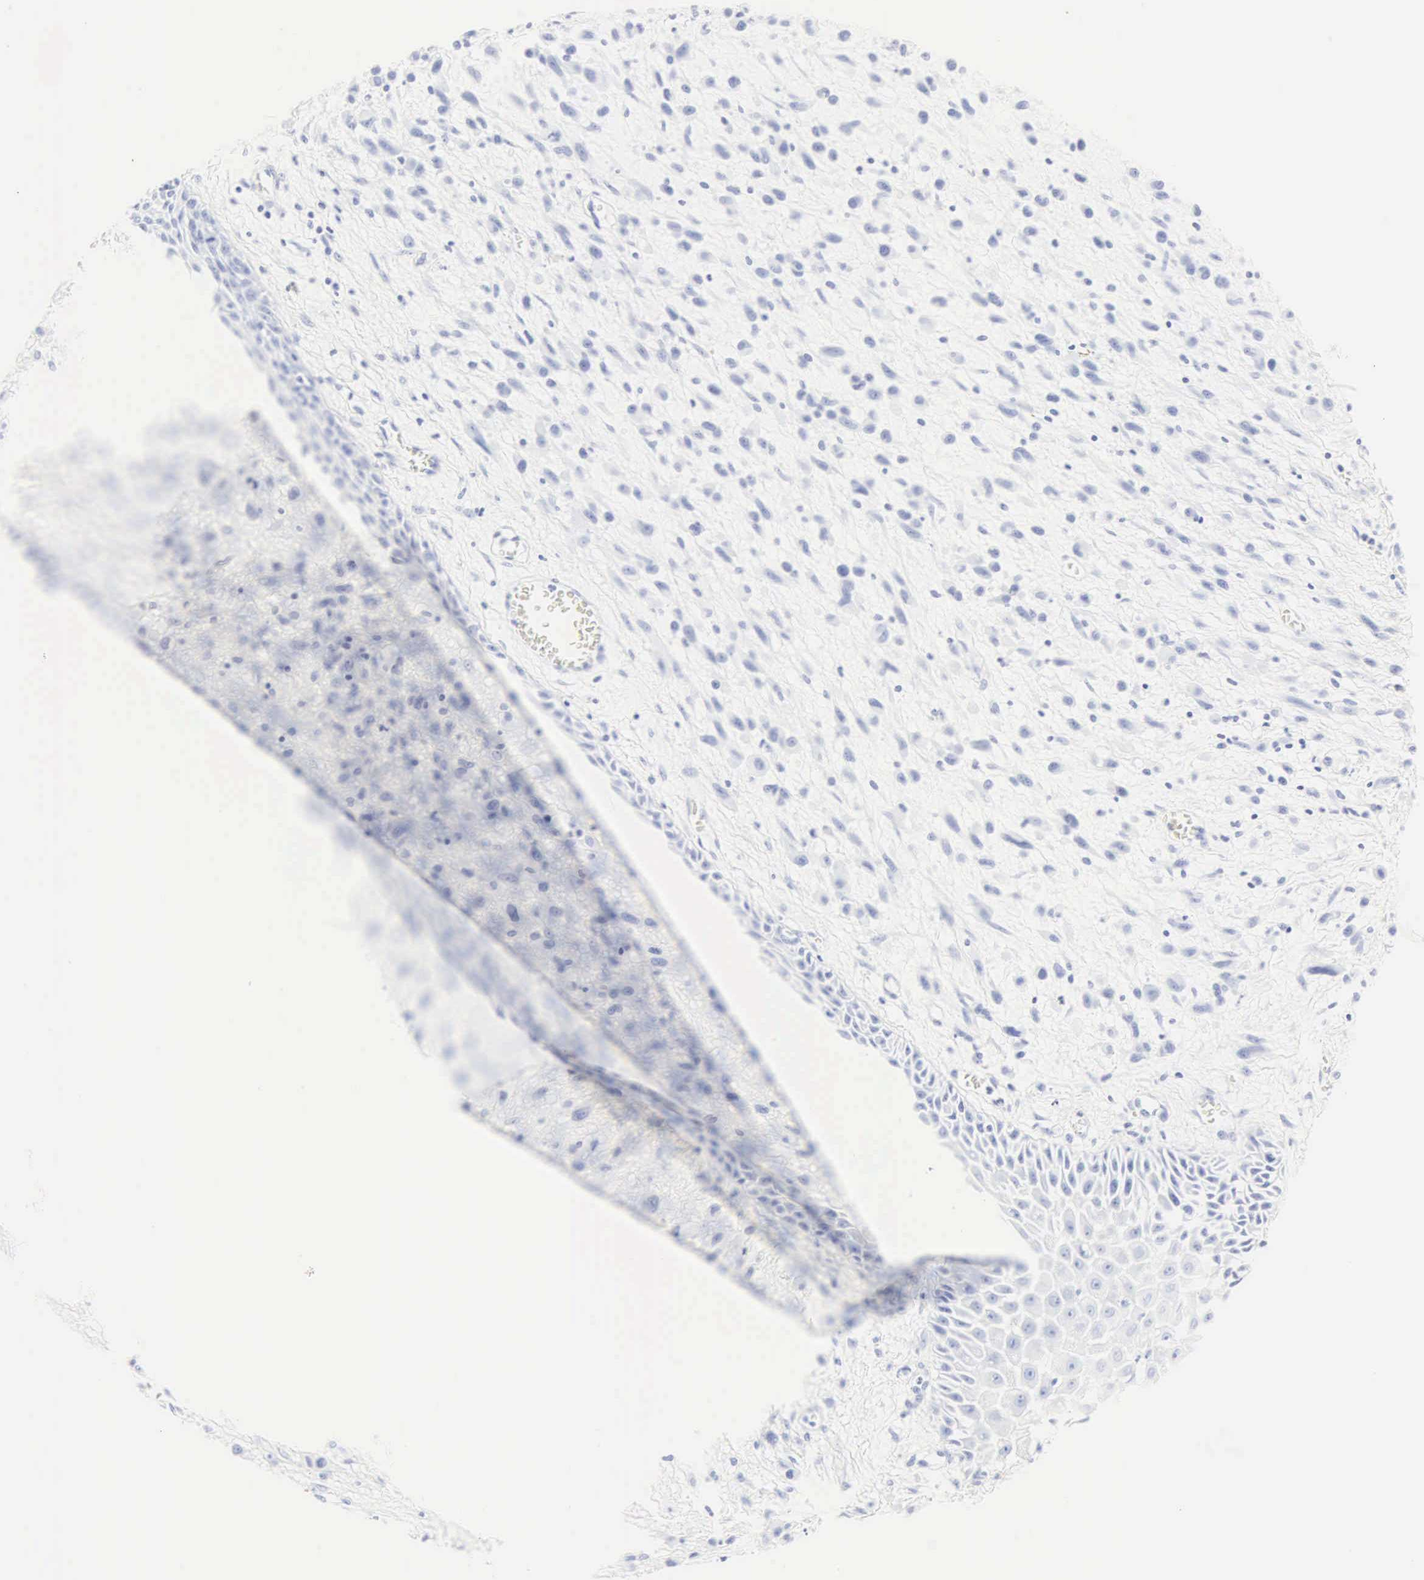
{"staining": {"intensity": "negative", "quantity": "none", "location": "none"}, "tissue": "melanoma", "cell_type": "Tumor cells", "image_type": "cancer", "snomed": [{"axis": "morphology", "description": "Malignant melanoma, NOS"}, {"axis": "topography", "description": "Skin"}], "caption": "Tumor cells show no significant protein expression in melanoma.", "gene": "CGB3", "patient": {"sex": "male", "age": 51}}